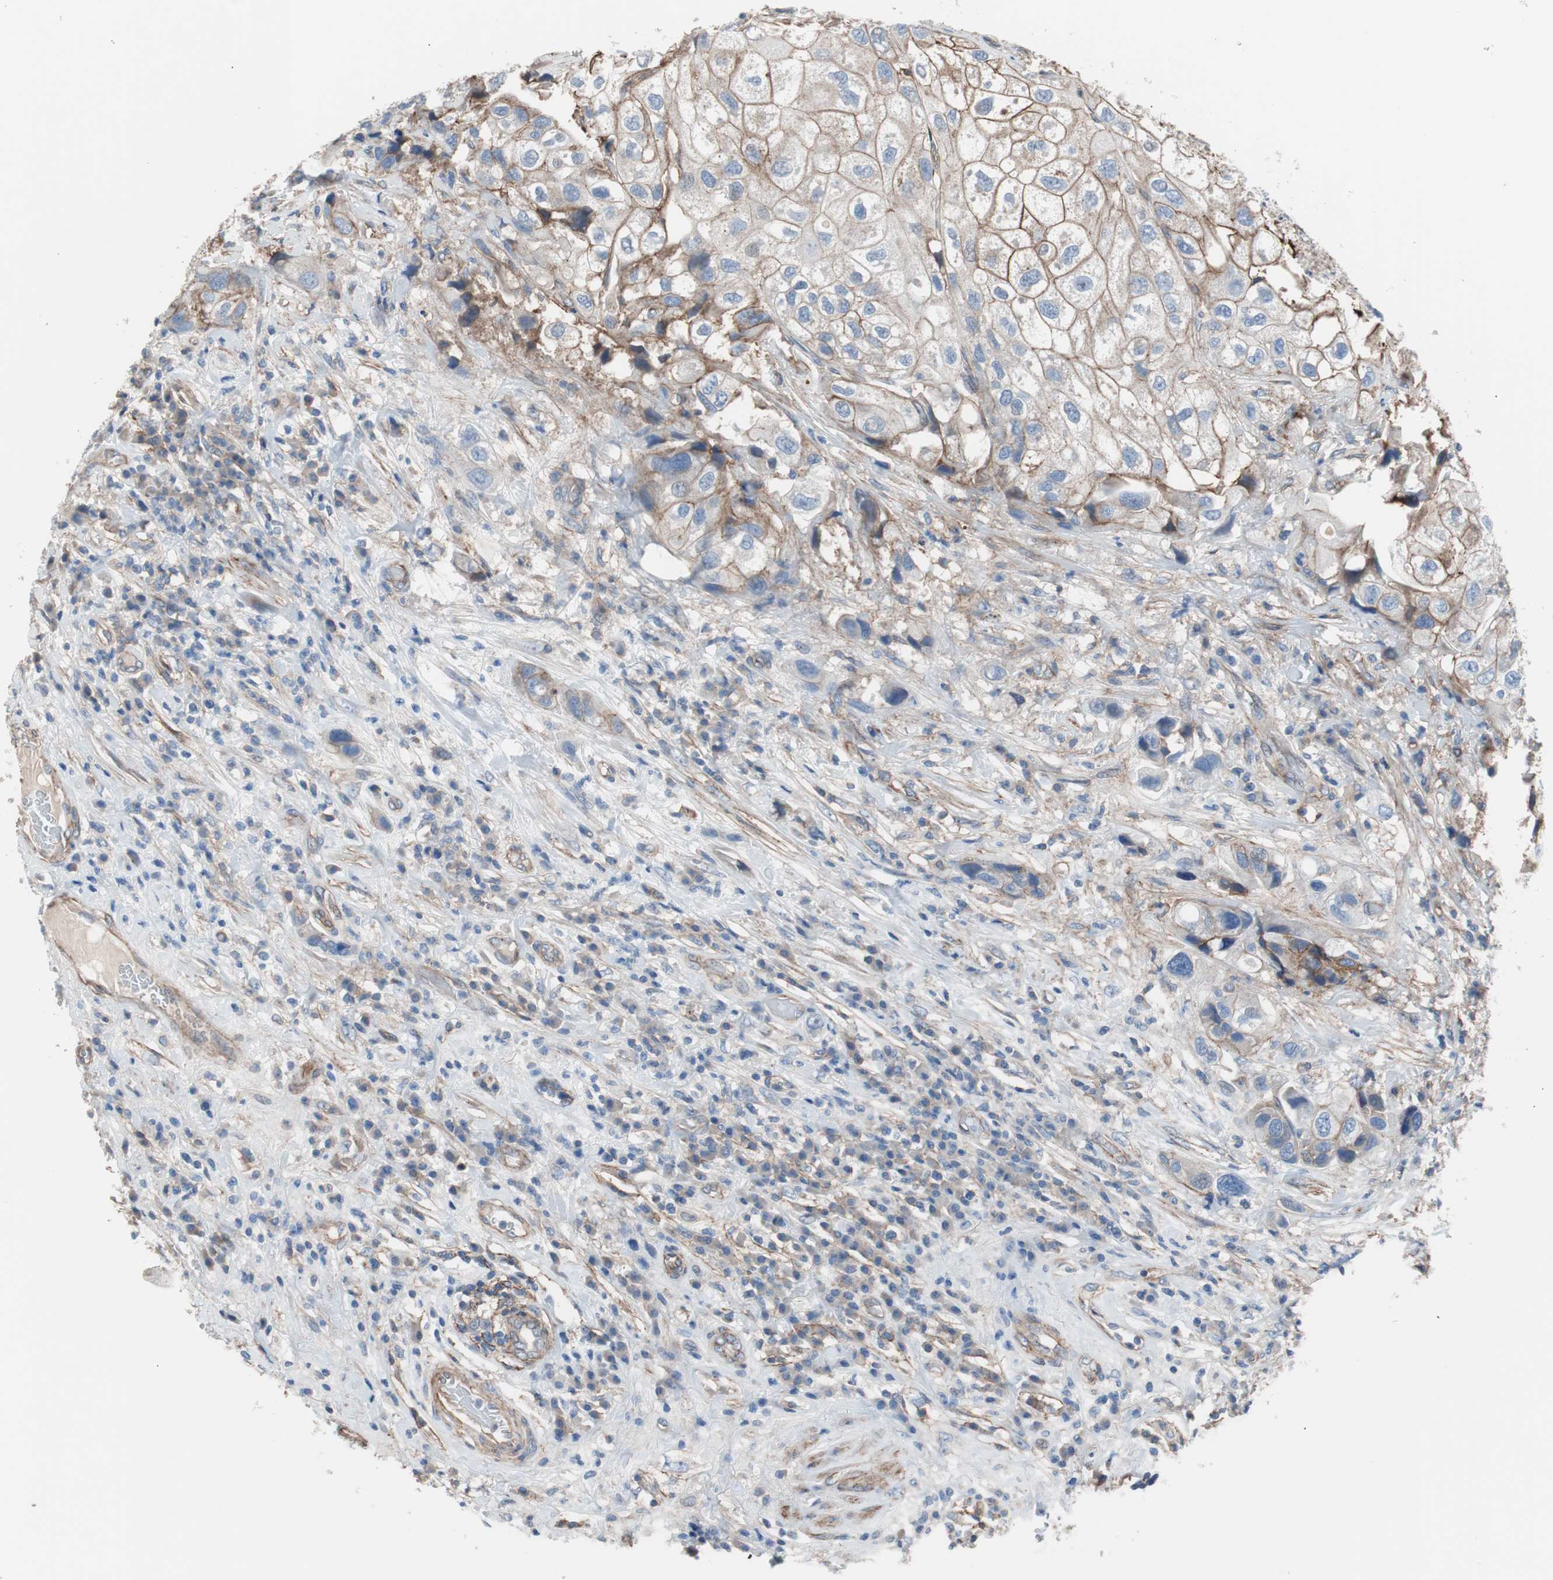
{"staining": {"intensity": "moderate", "quantity": "<25%", "location": "cytoplasmic/membranous"}, "tissue": "urothelial cancer", "cell_type": "Tumor cells", "image_type": "cancer", "snomed": [{"axis": "morphology", "description": "Urothelial carcinoma, High grade"}, {"axis": "topography", "description": "Urinary bladder"}], "caption": "The photomicrograph displays a brown stain indicating the presence of a protein in the cytoplasmic/membranous of tumor cells in urothelial cancer.", "gene": "CD81", "patient": {"sex": "female", "age": 64}}